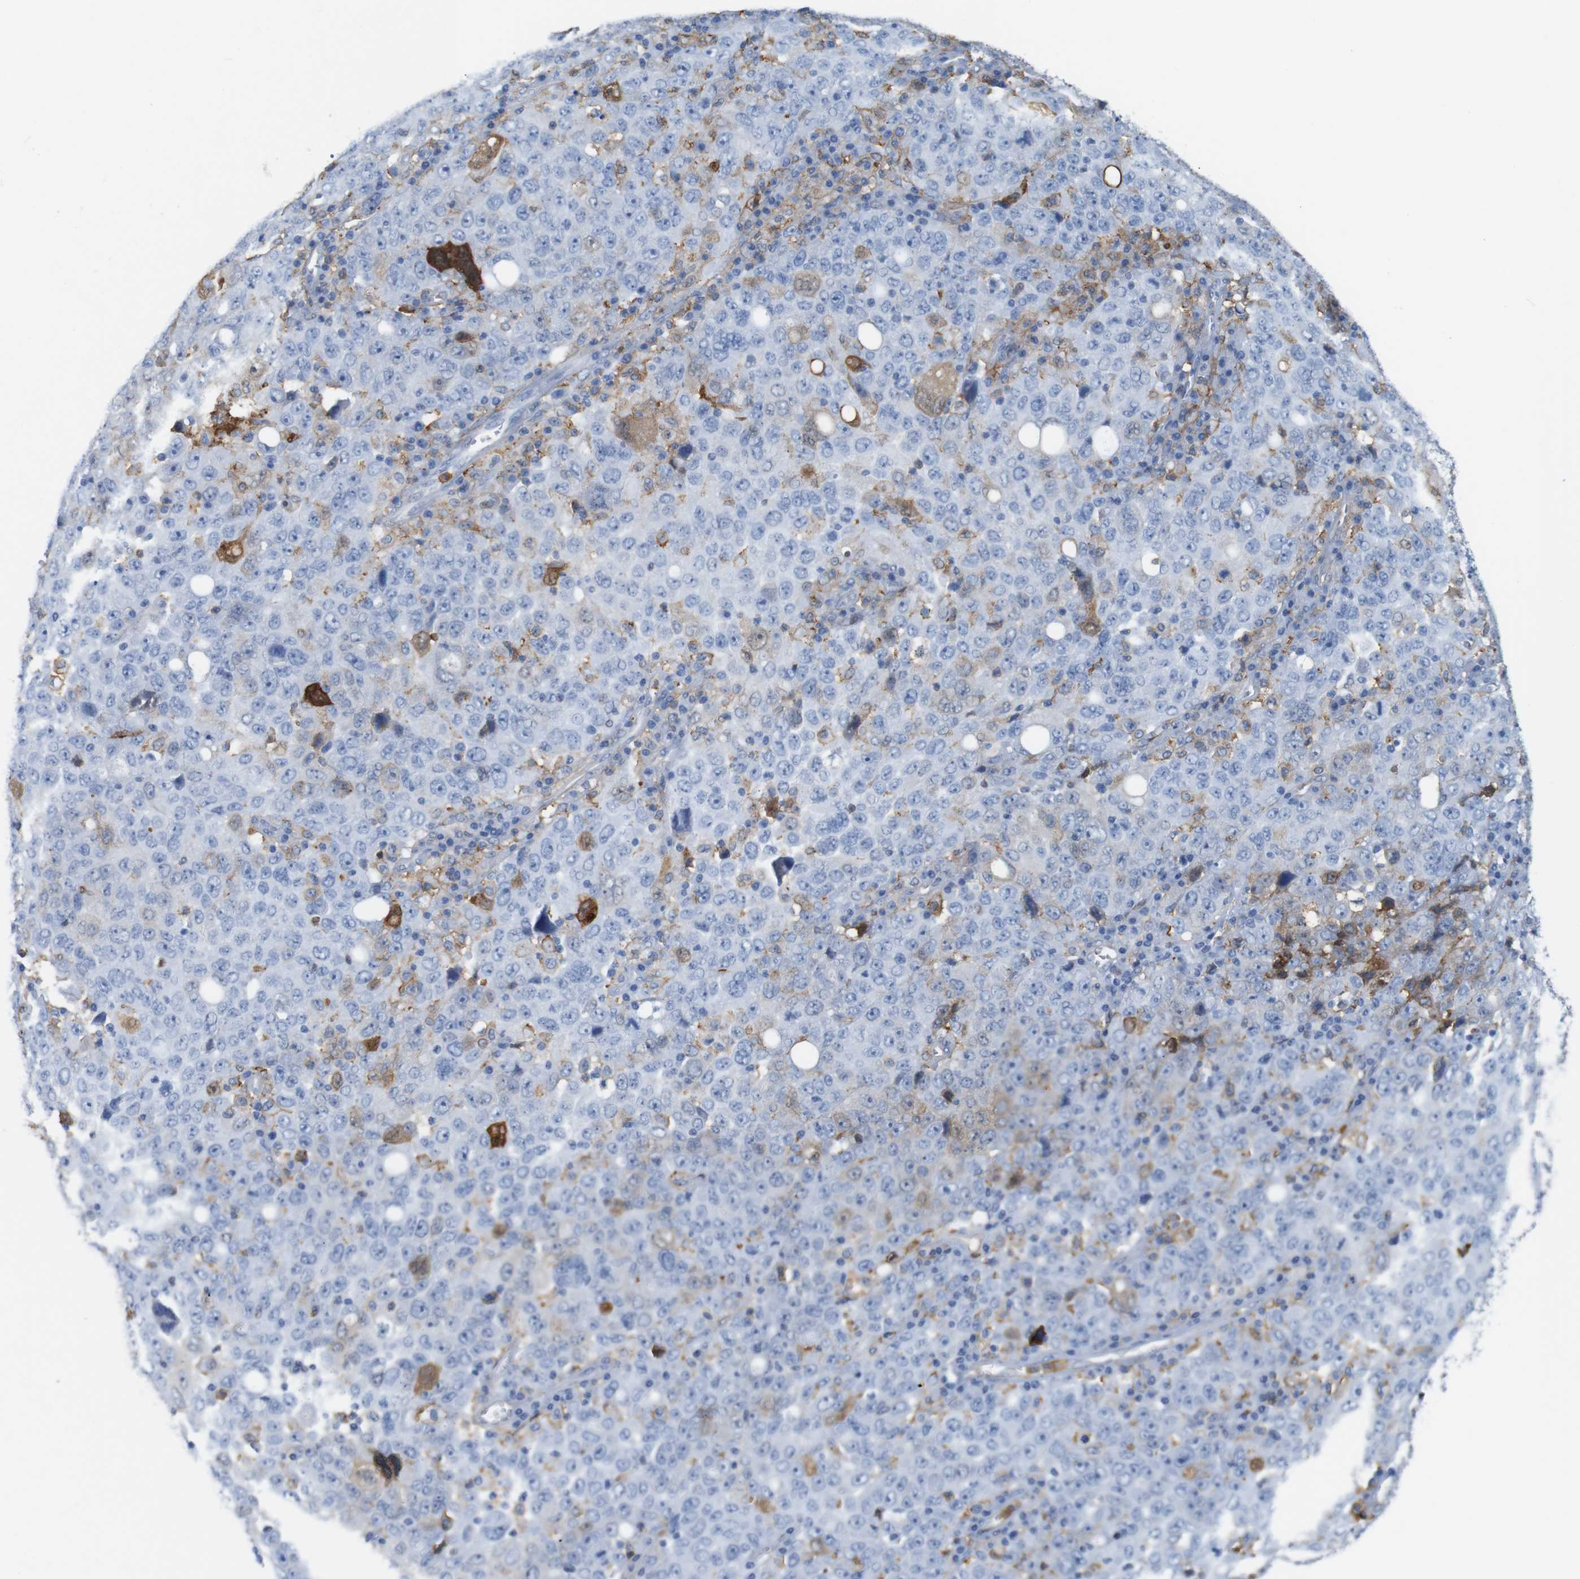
{"staining": {"intensity": "weak", "quantity": "<25%", "location": "cytoplasmic/membranous"}, "tissue": "ovarian cancer", "cell_type": "Tumor cells", "image_type": "cancer", "snomed": [{"axis": "morphology", "description": "Carcinoma, endometroid"}, {"axis": "topography", "description": "Ovary"}], "caption": "There is no significant positivity in tumor cells of endometroid carcinoma (ovarian). (Brightfield microscopy of DAB immunohistochemistry at high magnification).", "gene": "ANXA1", "patient": {"sex": "female", "age": 62}}